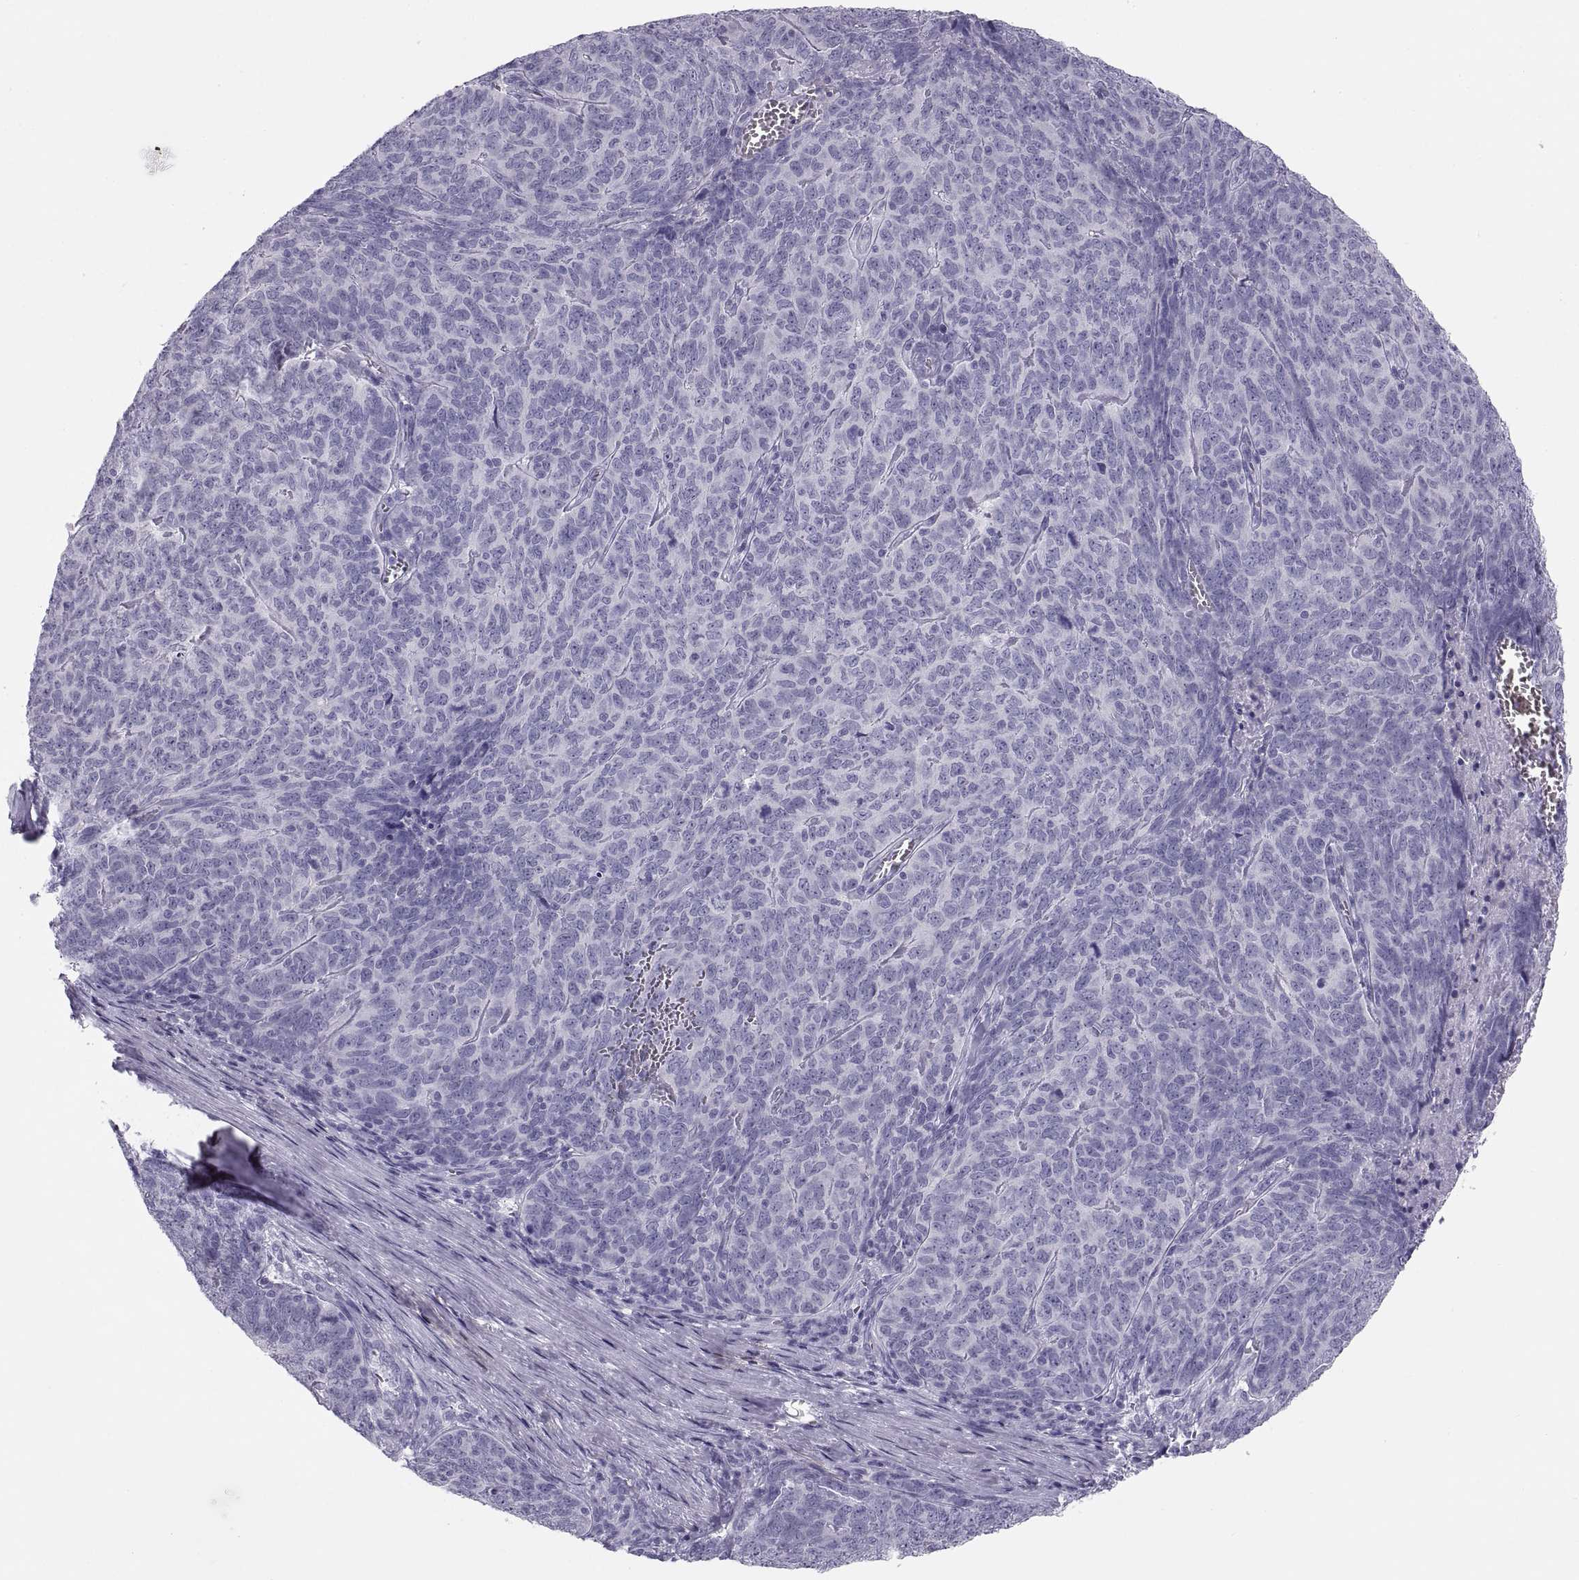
{"staining": {"intensity": "negative", "quantity": "none", "location": "none"}, "tissue": "skin cancer", "cell_type": "Tumor cells", "image_type": "cancer", "snomed": [{"axis": "morphology", "description": "Squamous cell carcinoma, NOS"}, {"axis": "topography", "description": "Skin"}, {"axis": "topography", "description": "Anal"}], "caption": "Immunohistochemistry of human skin cancer (squamous cell carcinoma) demonstrates no staining in tumor cells. (Stains: DAB (3,3'-diaminobenzidine) immunohistochemistry with hematoxylin counter stain, Microscopy: brightfield microscopy at high magnification).", "gene": "PAX2", "patient": {"sex": "female", "age": 51}}